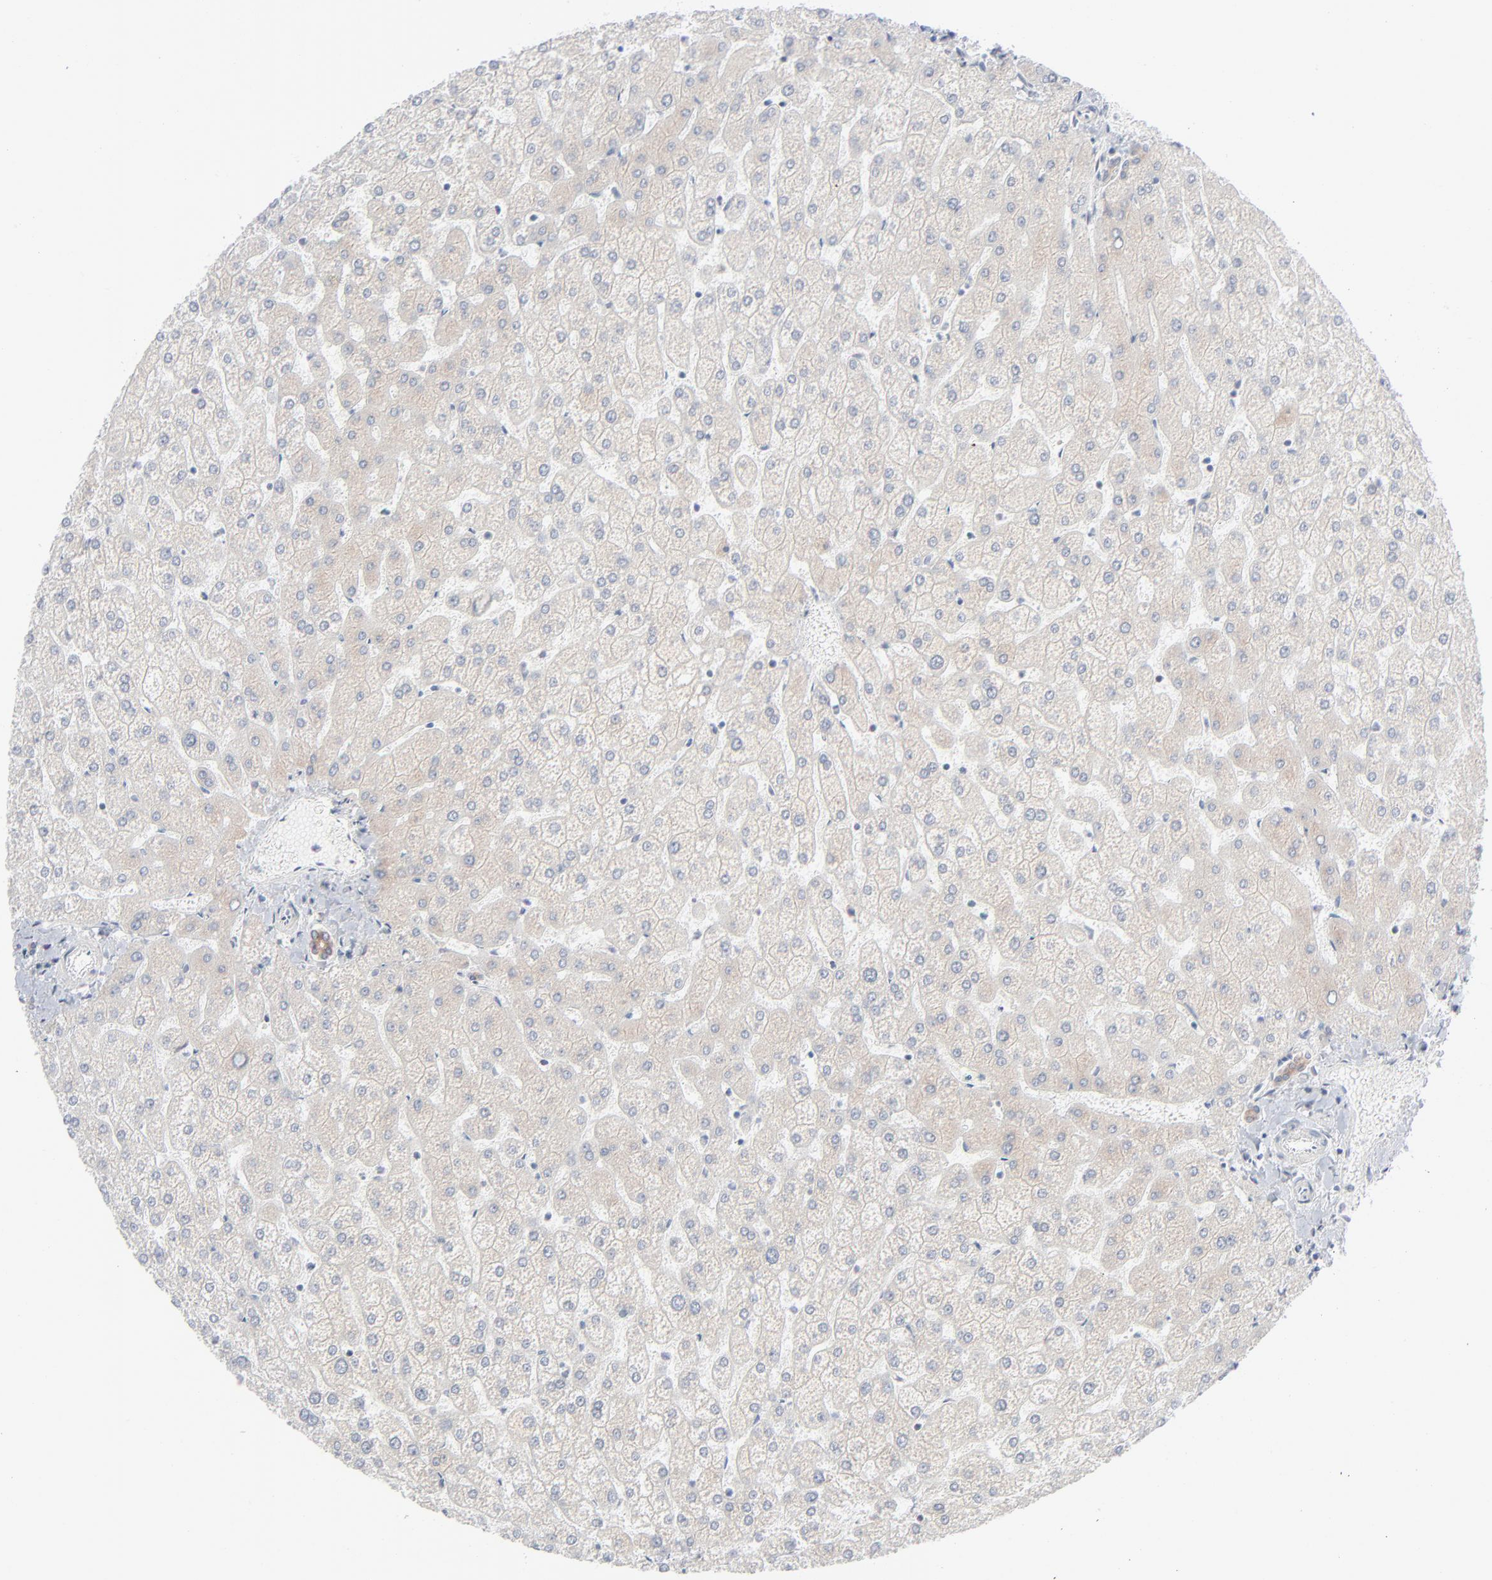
{"staining": {"intensity": "negative", "quantity": "none", "location": "none"}, "tissue": "liver", "cell_type": "Cholangiocytes", "image_type": "normal", "snomed": [{"axis": "morphology", "description": "Normal tissue, NOS"}, {"axis": "topography", "description": "Liver"}], "caption": "Immunohistochemistry image of unremarkable liver: human liver stained with DAB (3,3'-diaminobenzidine) exhibits no significant protein staining in cholangiocytes.", "gene": "KDSR", "patient": {"sex": "female", "age": 32}}